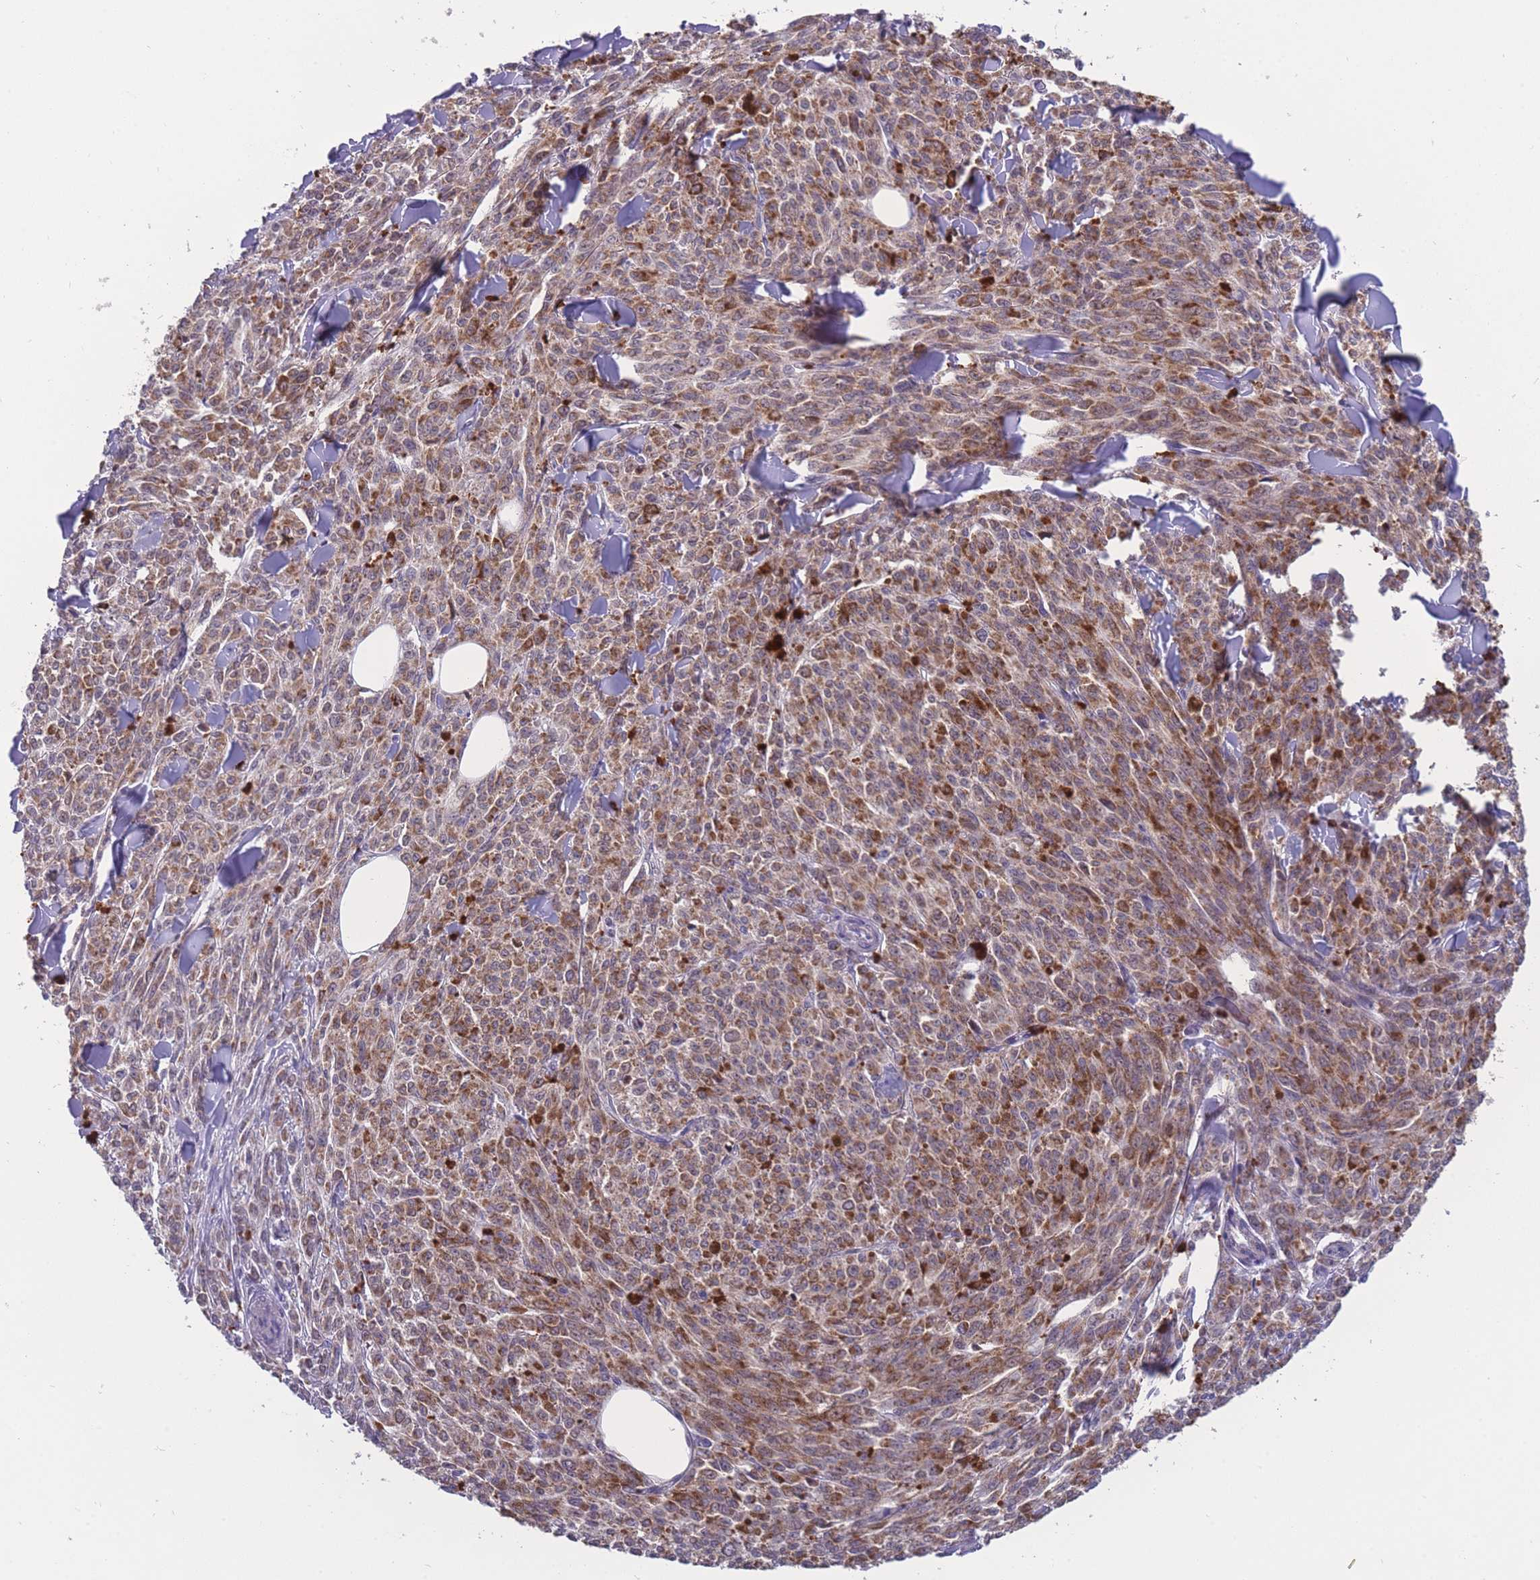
{"staining": {"intensity": "moderate", "quantity": ">75%", "location": "cytoplasmic/membranous"}, "tissue": "melanoma", "cell_type": "Tumor cells", "image_type": "cancer", "snomed": [{"axis": "morphology", "description": "Malignant melanoma, NOS"}, {"axis": "topography", "description": "Skin"}], "caption": "A high-resolution photomicrograph shows IHC staining of malignant melanoma, which reveals moderate cytoplasmic/membranous expression in approximately >75% of tumor cells. The staining was performed using DAB (3,3'-diaminobenzidine), with brown indicating positive protein expression. Nuclei are stained blue with hematoxylin.", "gene": "MCIDAS", "patient": {"sex": "female", "age": 52}}